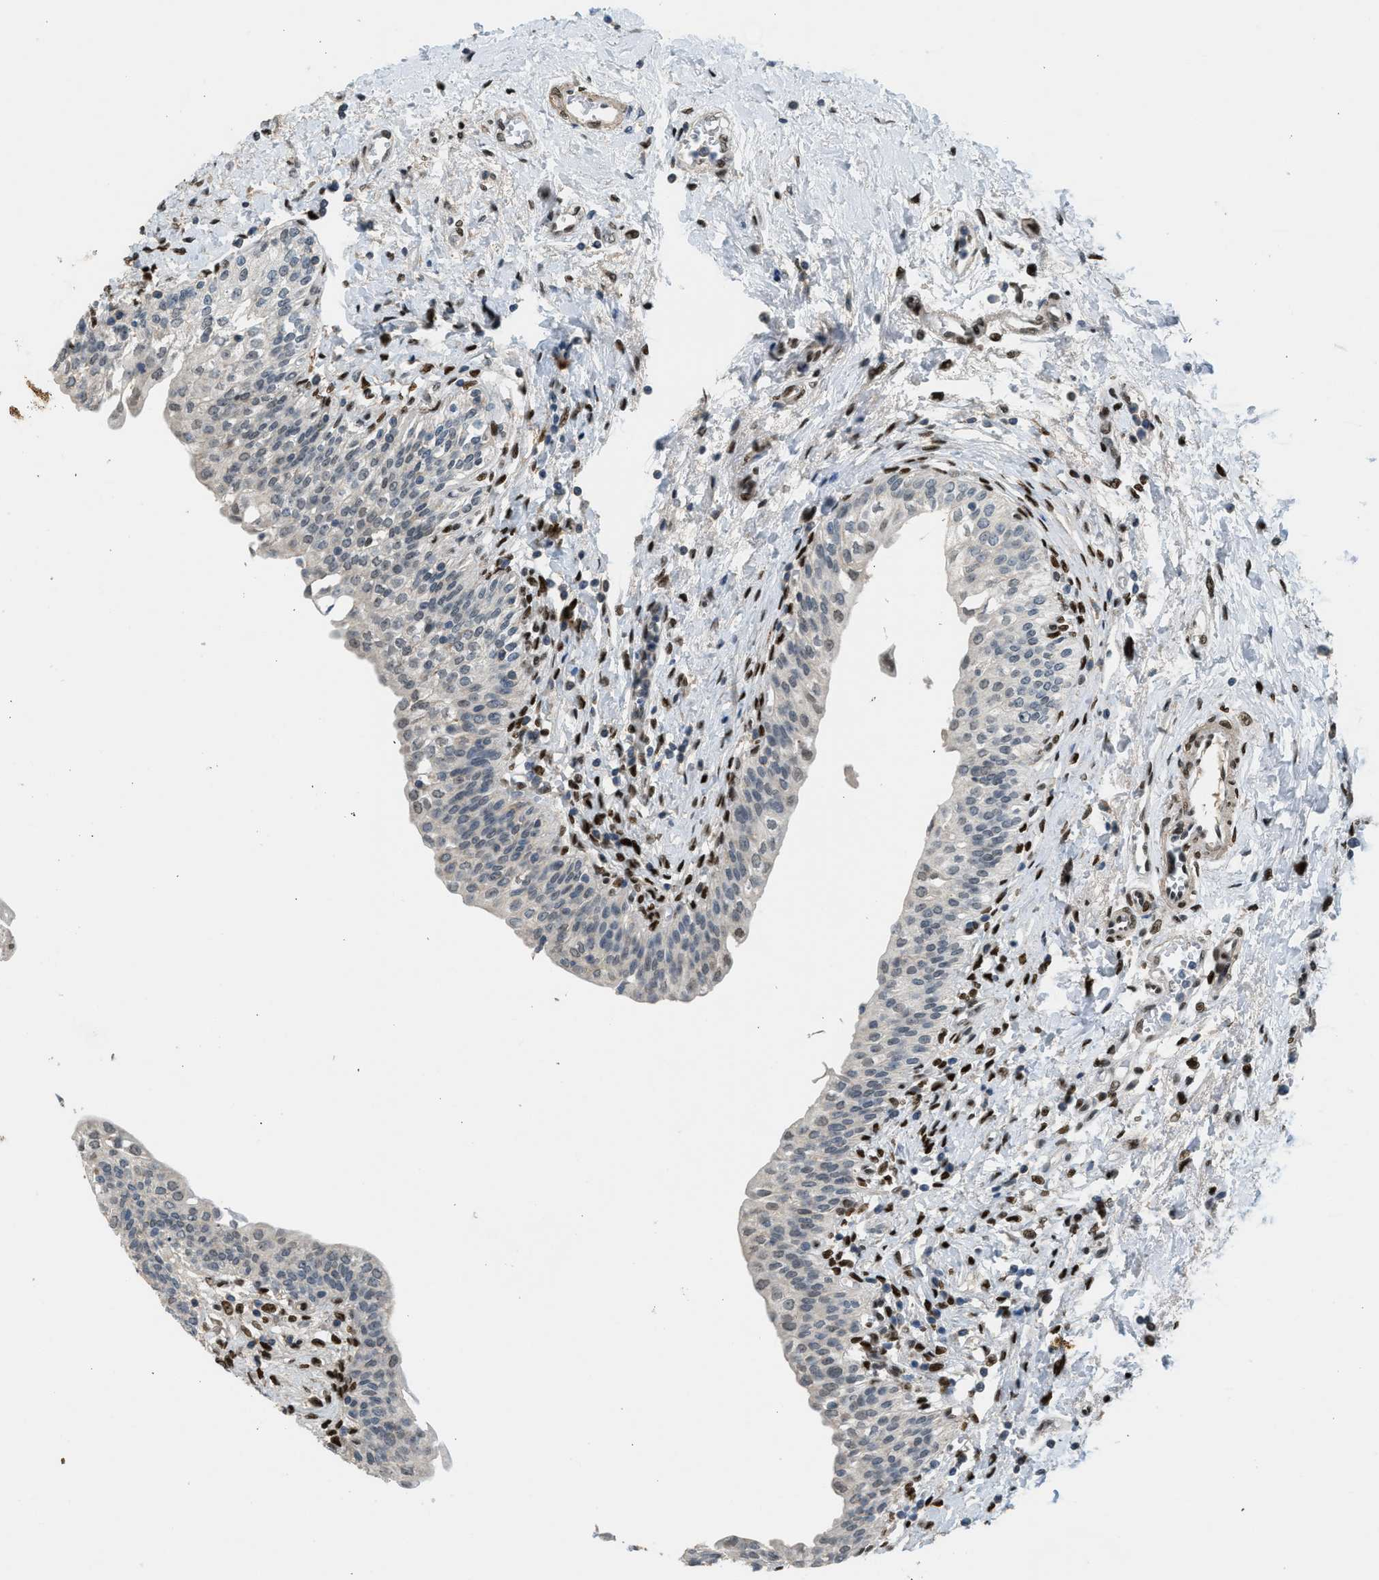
{"staining": {"intensity": "moderate", "quantity": "<25%", "location": "nuclear"}, "tissue": "urinary bladder", "cell_type": "Urothelial cells", "image_type": "normal", "snomed": [{"axis": "morphology", "description": "Normal tissue, NOS"}, {"axis": "topography", "description": "Urinary bladder"}], "caption": "Urinary bladder stained for a protein shows moderate nuclear positivity in urothelial cells. Nuclei are stained in blue.", "gene": "ZBTB20", "patient": {"sex": "male", "age": 55}}